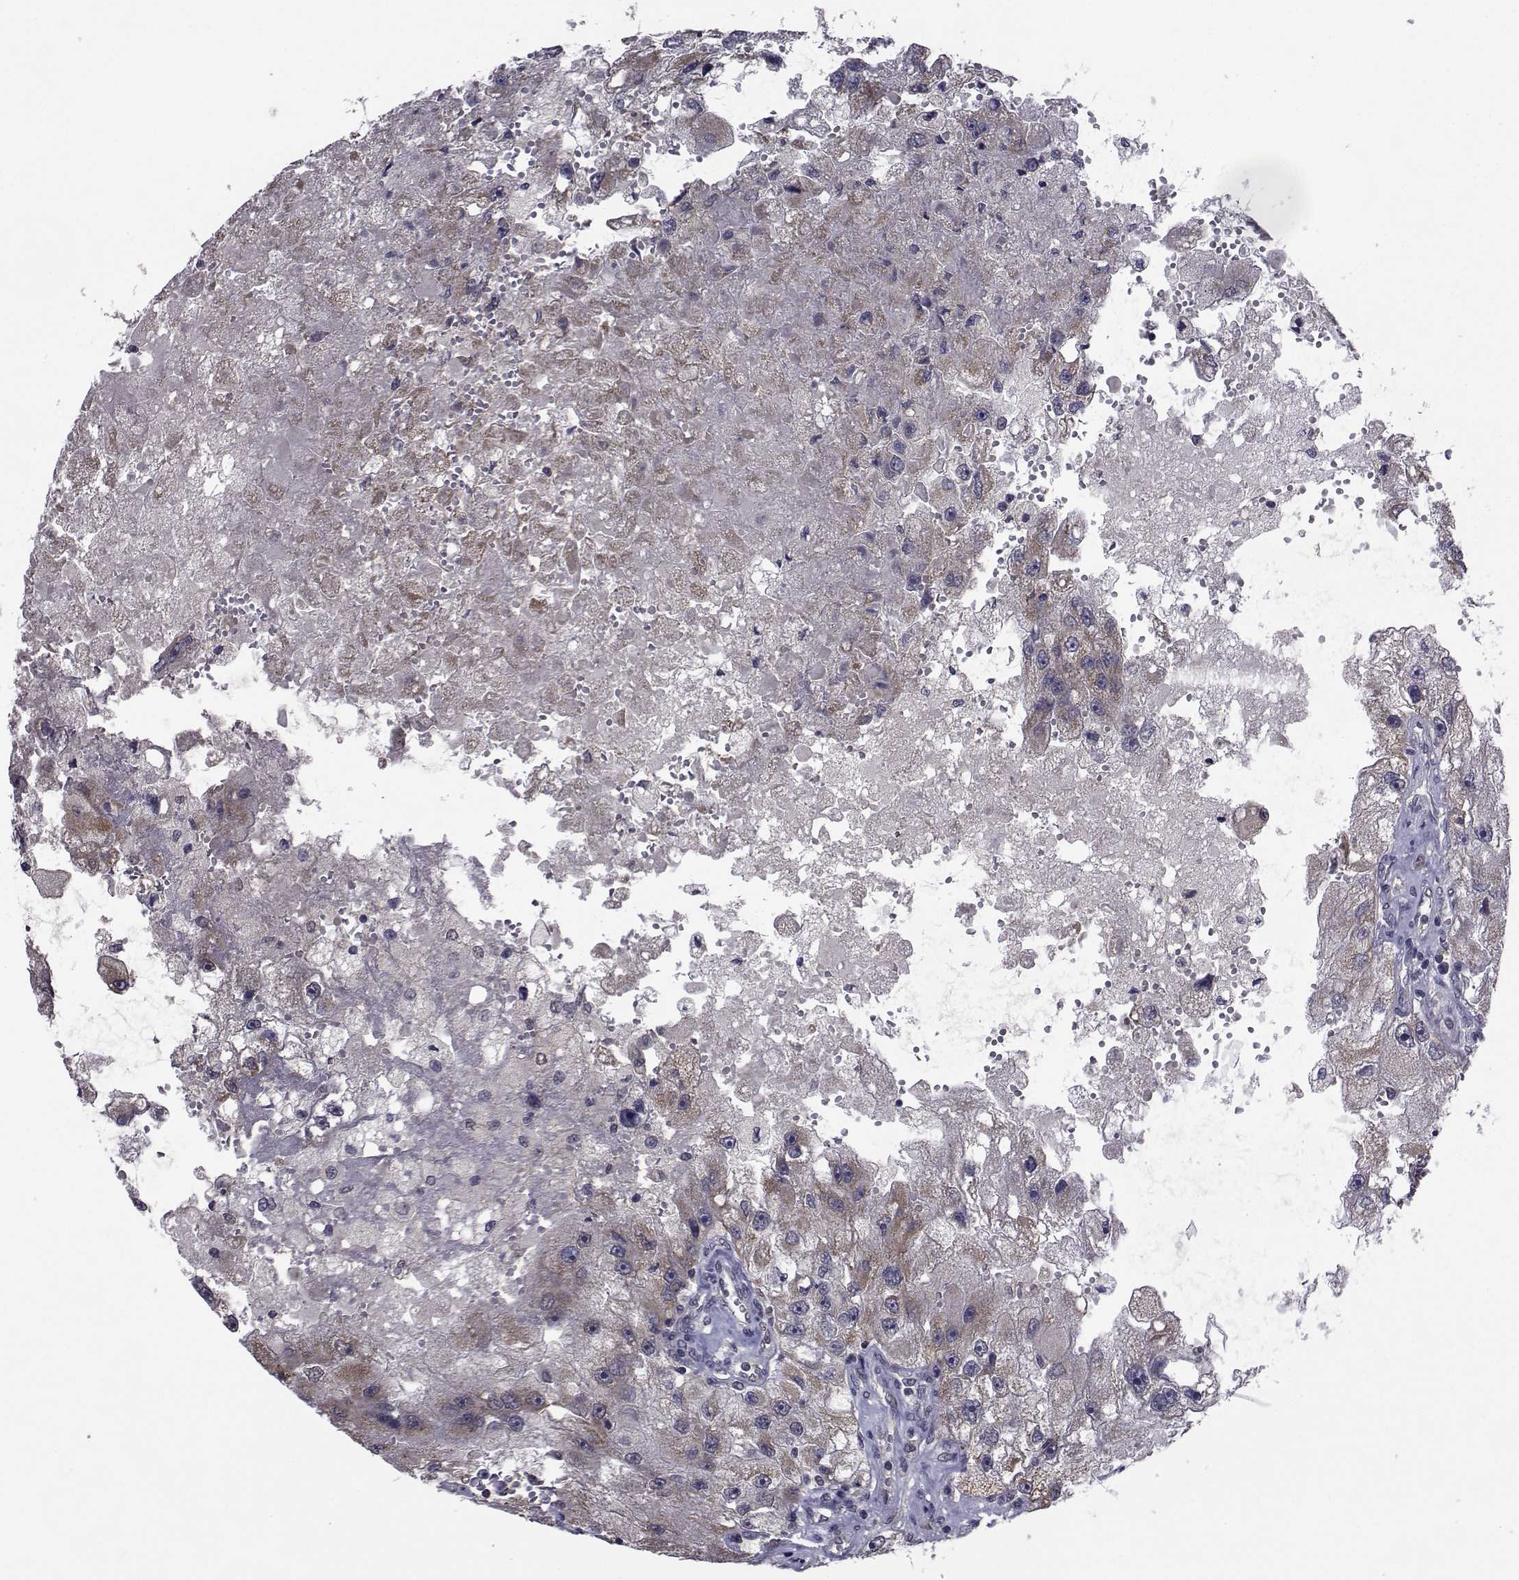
{"staining": {"intensity": "moderate", "quantity": "25%-75%", "location": "cytoplasmic/membranous"}, "tissue": "renal cancer", "cell_type": "Tumor cells", "image_type": "cancer", "snomed": [{"axis": "morphology", "description": "Adenocarcinoma, NOS"}, {"axis": "topography", "description": "Kidney"}], "caption": "Renal cancer stained with a protein marker shows moderate staining in tumor cells.", "gene": "CYP2S1", "patient": {"sex": "male", "age": 63}}